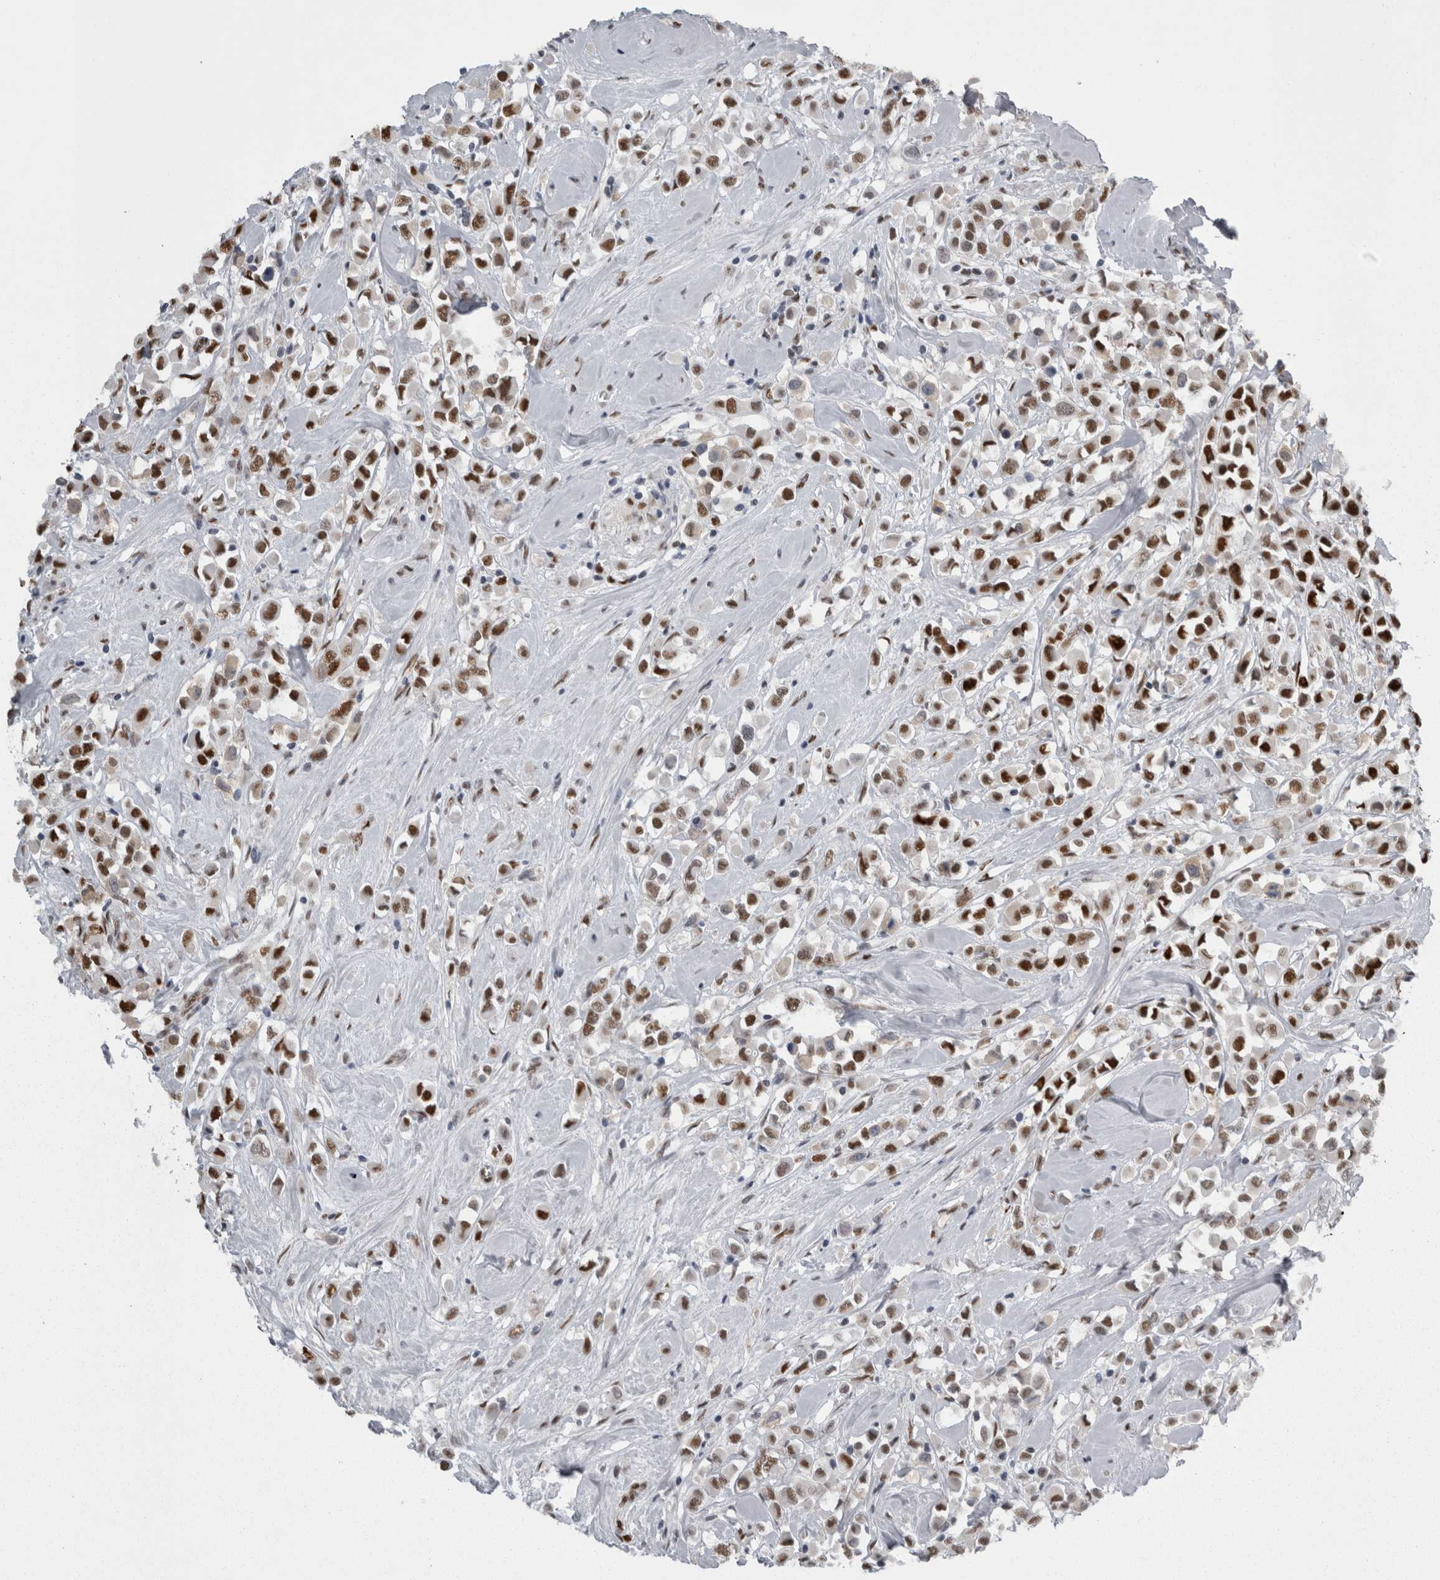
{"staining": {"intensity": "strong", "quantity": ">75%", "location": "nuclear"}, "tissue": "breast cancer", "cell_type": "Tumor cells", "image_type": "cancer", "snomed": [{"axis": "morphology", "description": "Duct carcinoma"}, {"axis": "topography", "description": "Breast"}], "caption": "A photomicrograph of human breast cancer stained for a protein shows strong nuclear brown staining in tumor cells. The staining was performed using DAB, with brown indicating positive protein expression. Nuclei are stained blue with hematoxylin.", "gene": "C1orf54", "patient": {"sex": "female", "age": 61}}